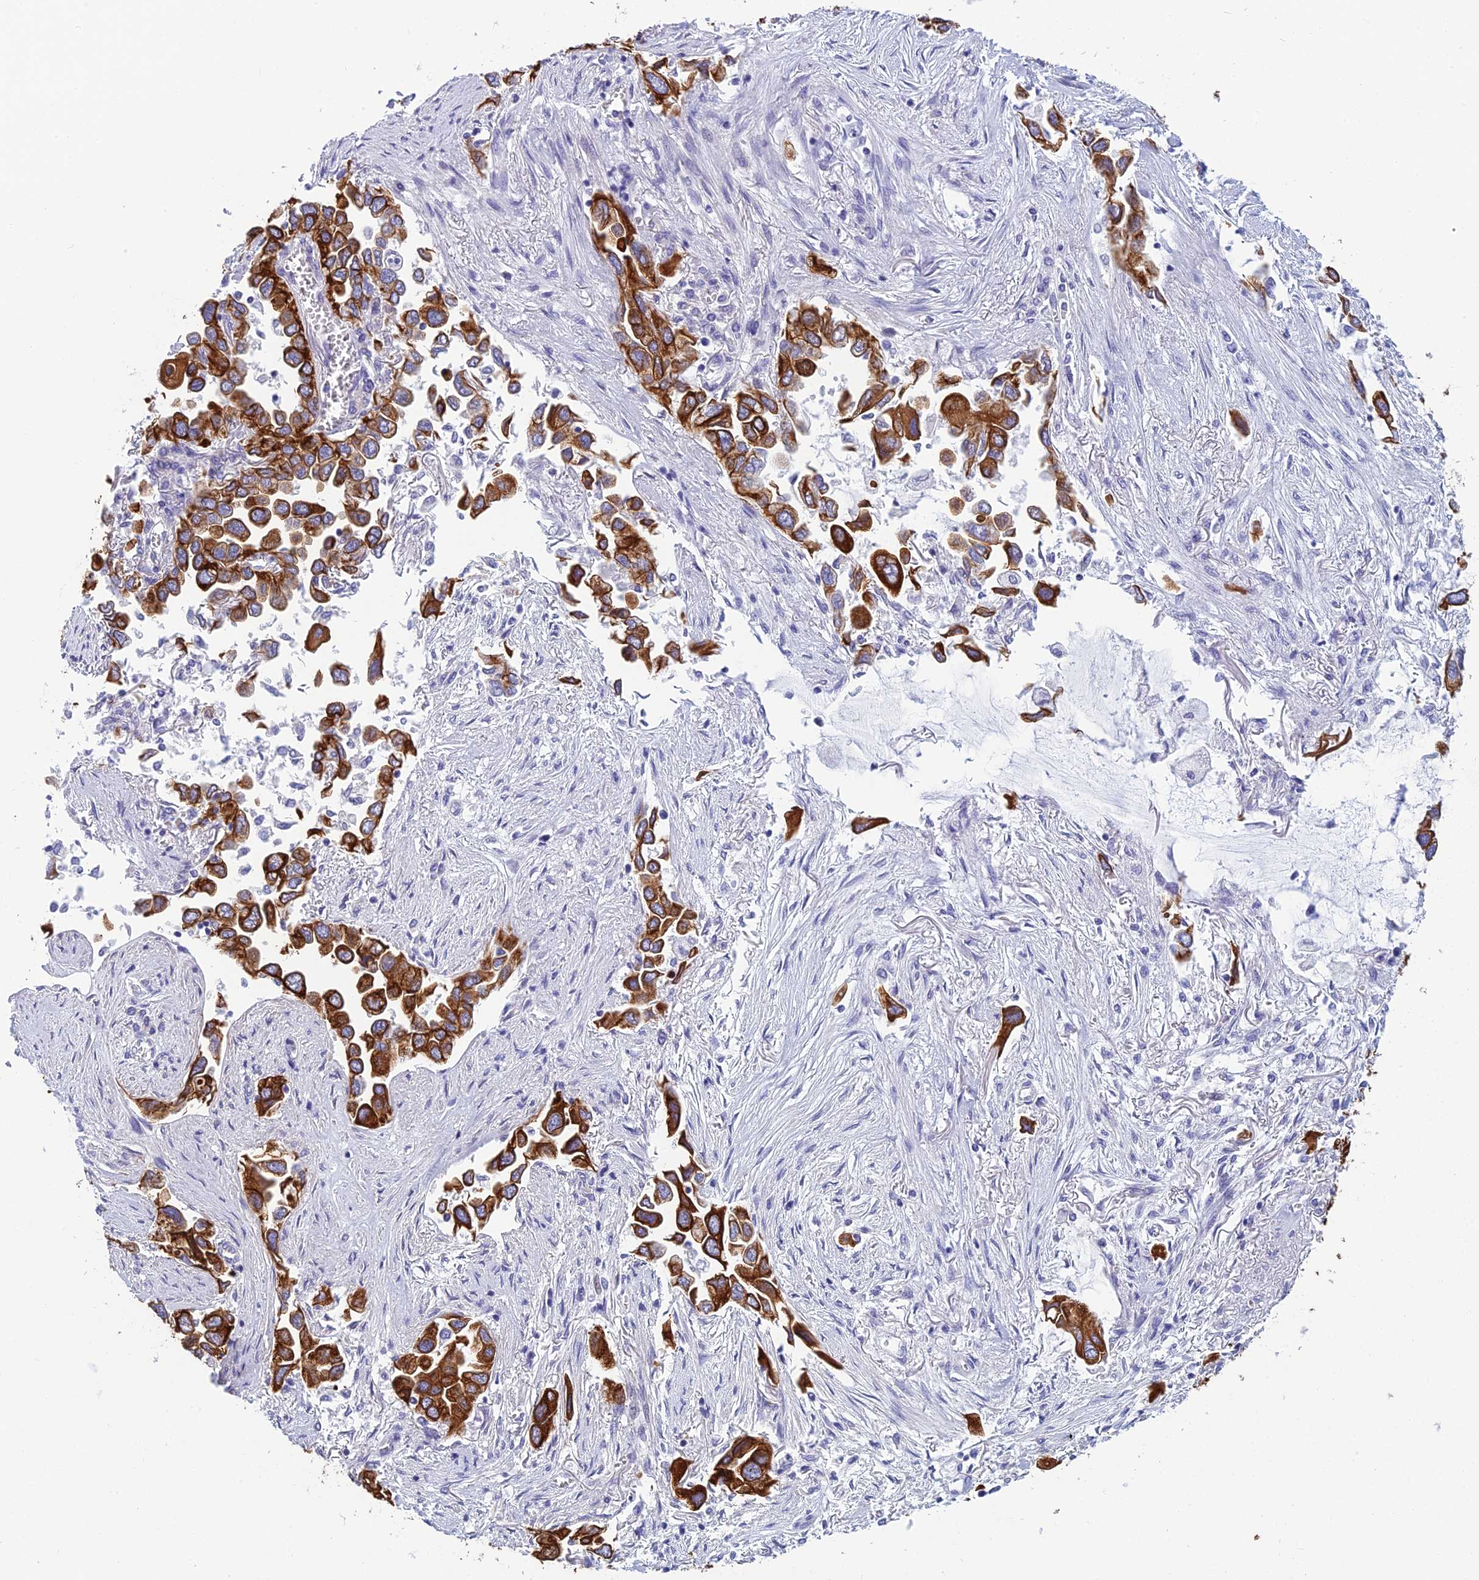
{"staining": {"intensity": "strong", "quantity": ">75%", "location": "cytoplasmic/membranous"}, "tissue": "lung cancer", "cell_type": "Tumor cells", "image_type": "cancer", "snomed": [{"axis": "morphology", "description": "Adenocarcinoma, NOS"}, {"axis": "topography", "description": "Lung"}], "caption": "Immunohistochemical staining of human adenocarcinoma (lung) reveals strong cytoplasmic/membranous protein expression in about >75% of tumor cells. The protein is shown in brown color, while the nuclei are stained blue.", "gene": "RBM41", "patient": {"sex": "female", "age": 76}}